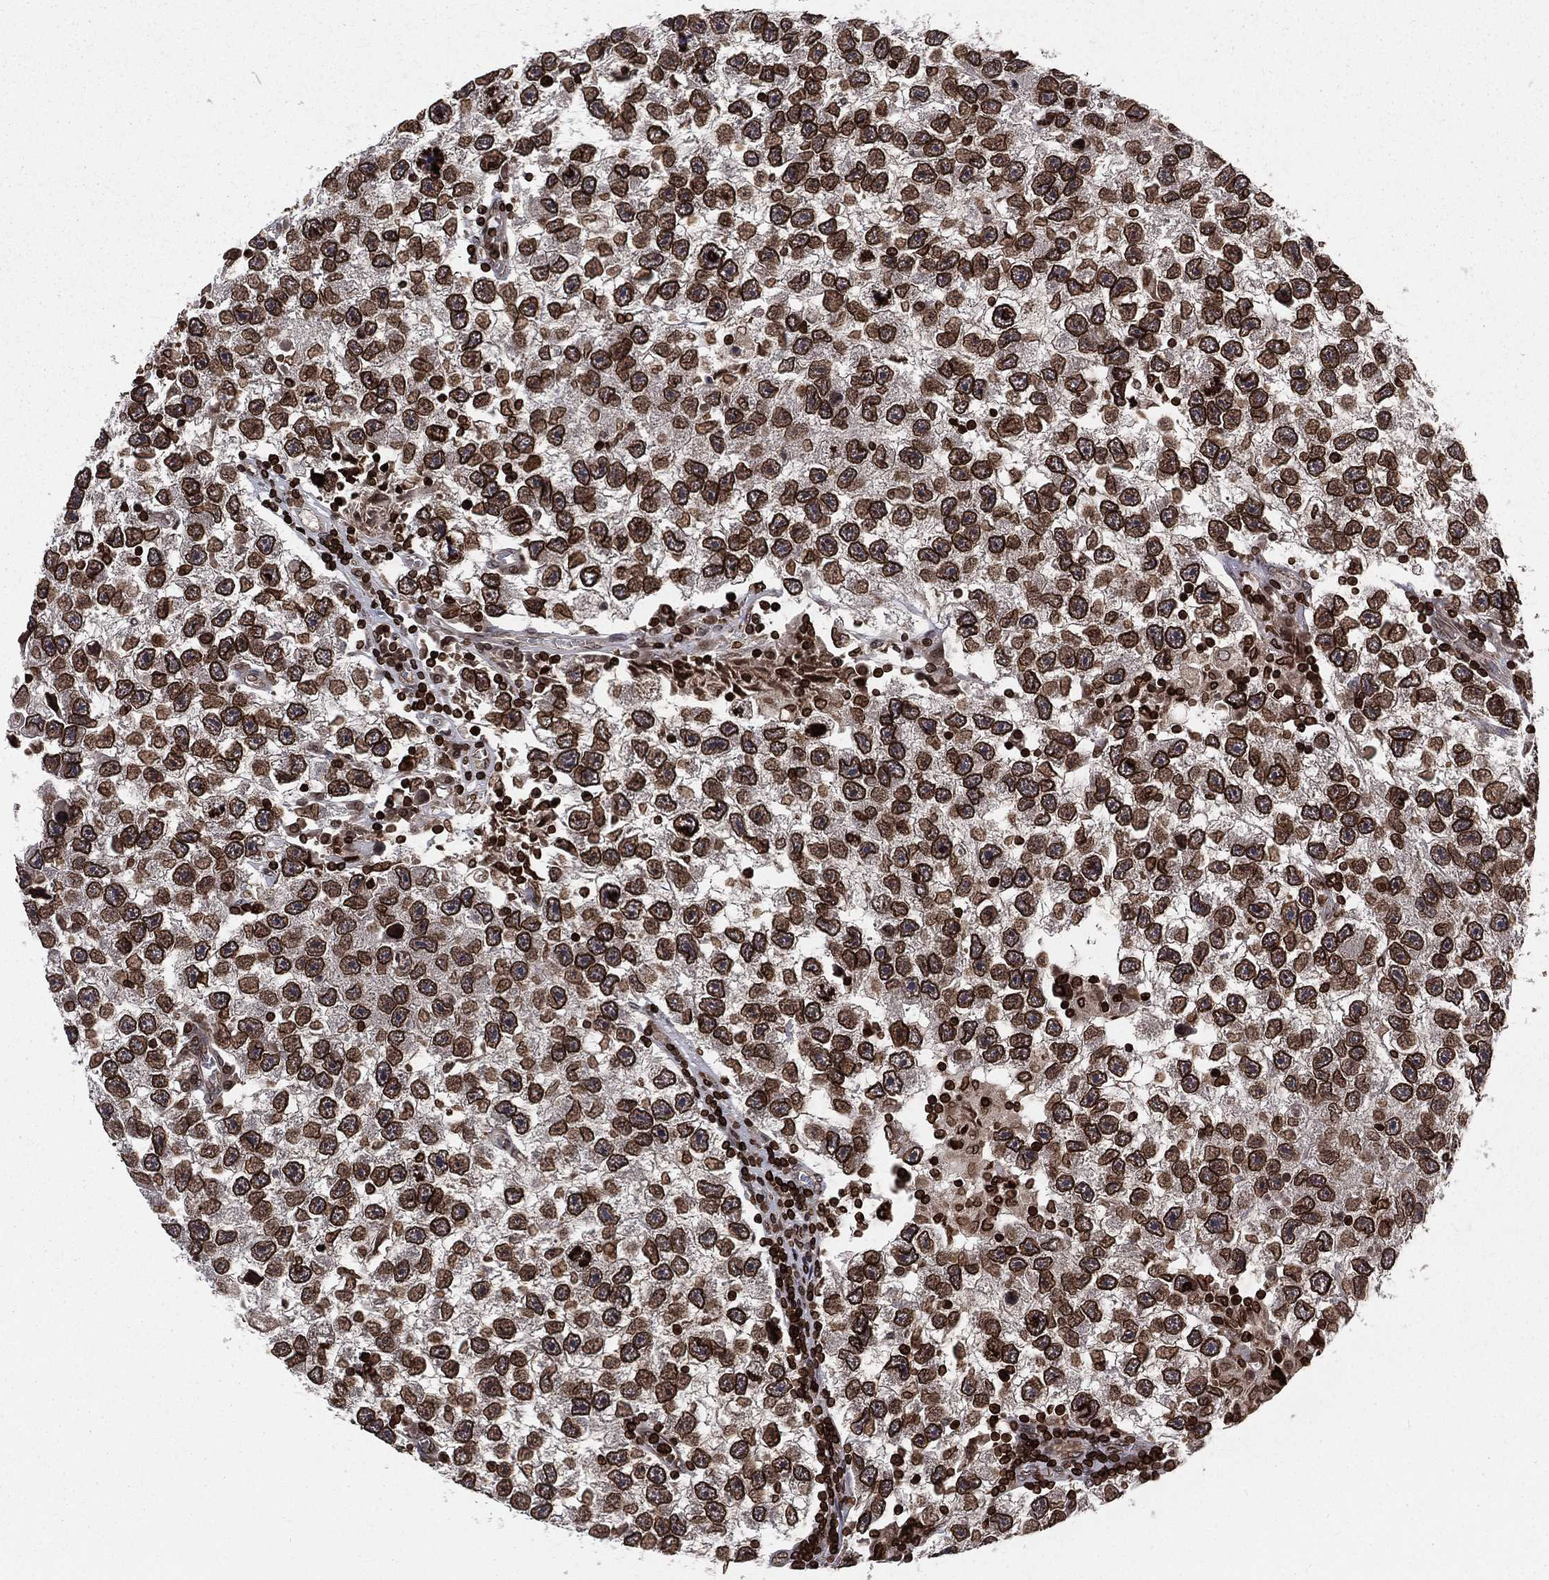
{"staining": {"intensity": "strong", "quantity": ">75%", "location": "cytoplasmic/membranous,nuclear"}, "tissue": "testis cancer", "cell_type": "Tumor cells", "image_type": "cancer", "snomed": [{"axis": "morphology", "description": "Seminoma, NOS"}, {"axis": "topography", "description": "Testis"}], "caption": "Immunohistochemistry (DAB) staining of human seminoma (testis) displays strong cytoplasmic/membranous and nuclear protein expression in approximately >75% of tumor cells. (brown staining indicates protein expression, while blue staining denotes nuclei).", "gene": "LBR", "patient": {"sex": "male", "age": 26}}